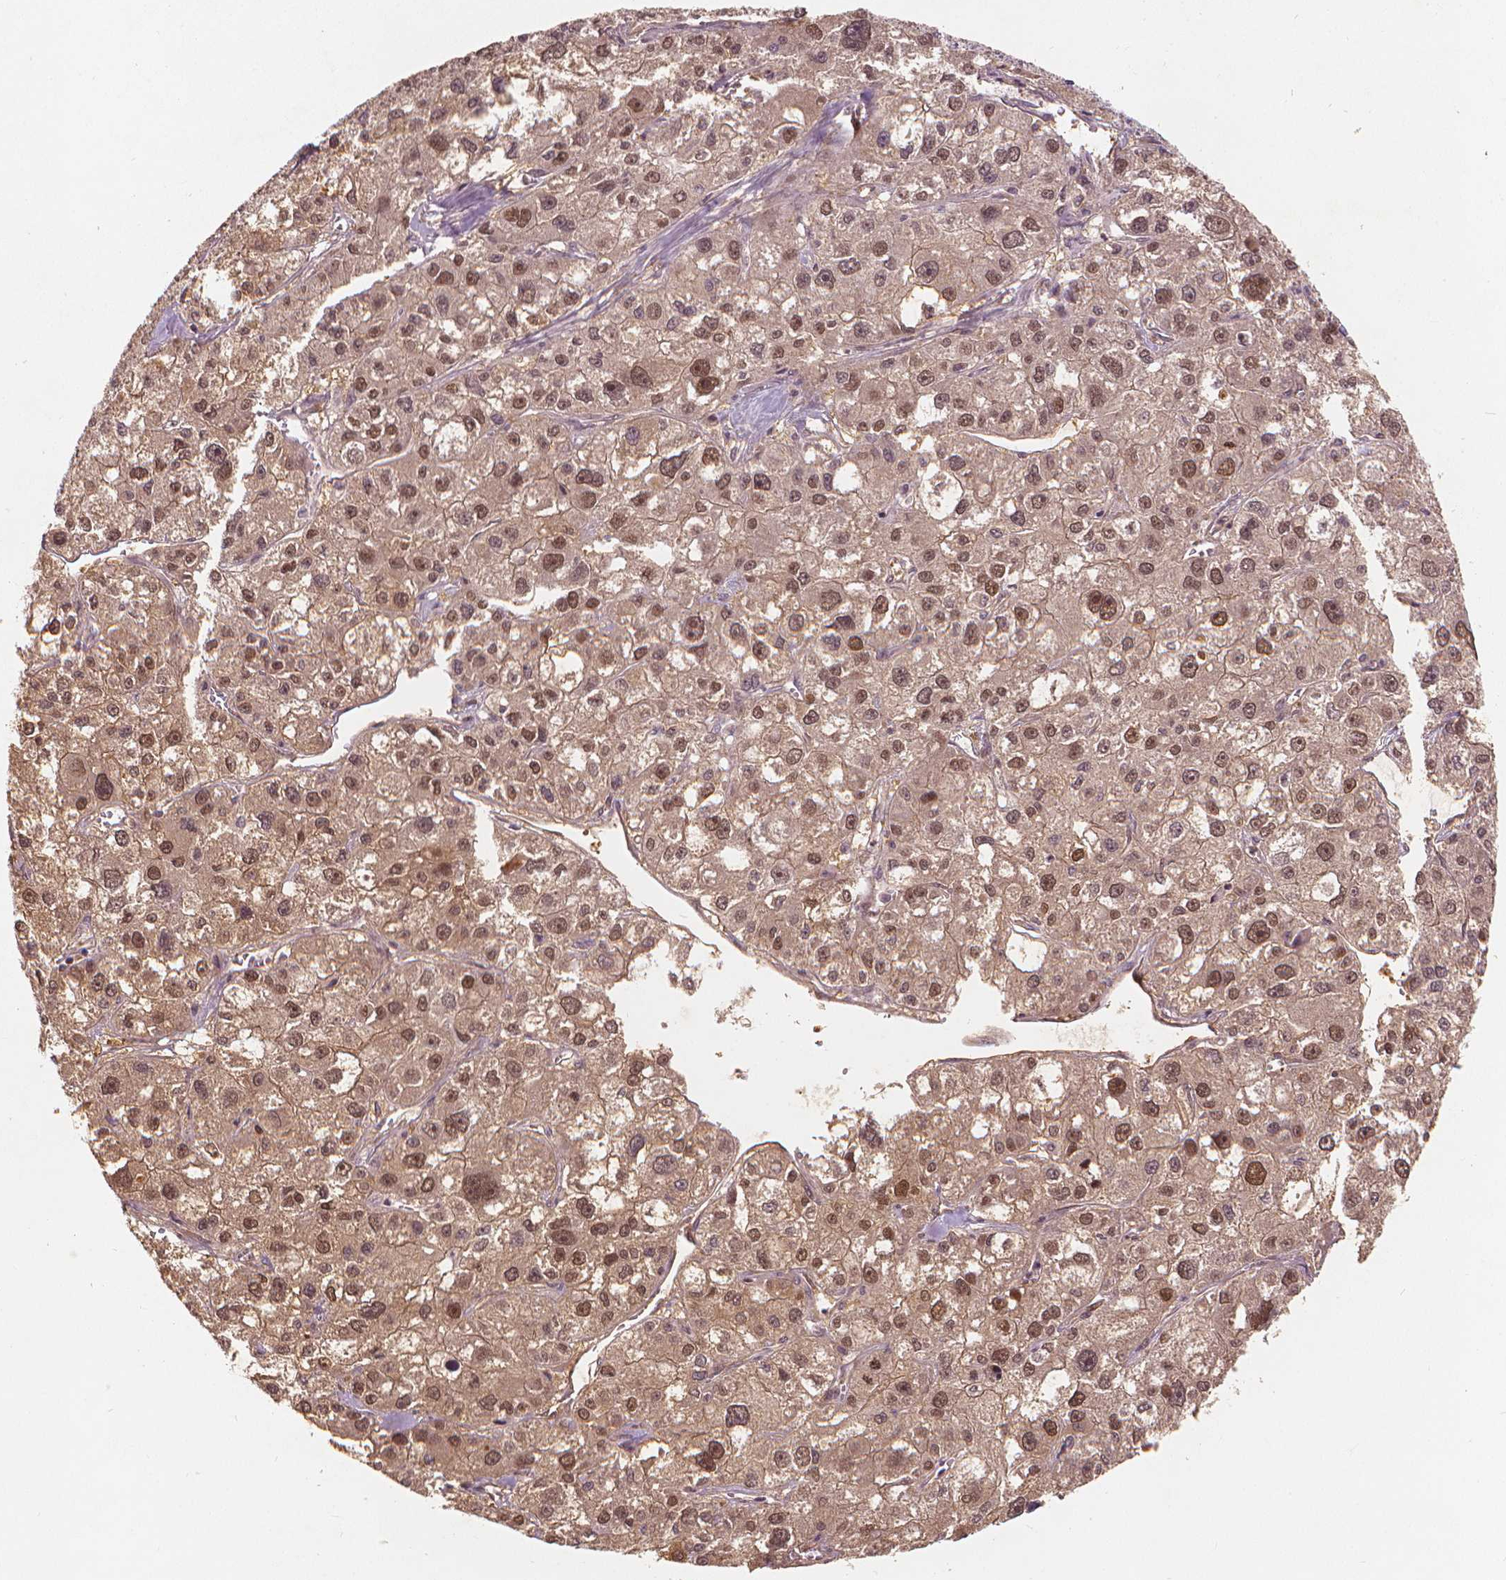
{"staining": {"intensity": "moderate", "quantity": ">75%", "location": "nuclear"}, "tissue": "liver cancer", "cell_type": "Tumor cells", "image_type": "cancer", "snomed": [{"axis": "morphology", "description": "Carcinoma, Hepatocellular, NOS"}, {"axis": "topography", "description": "Liver"}], "caption": "The immunohistochemical stain labels moderate nuclear staining in tumor cells of hepatocellular carcinoma (liver) tissue. Using DAB (3,3'-diaminobenzidine) (brown) and hematoxylin (blue) stains, captured at high magnification using brightfield microscopy.", "gene": "NSD2", "patient": {"sex": "male", "age": 73}}